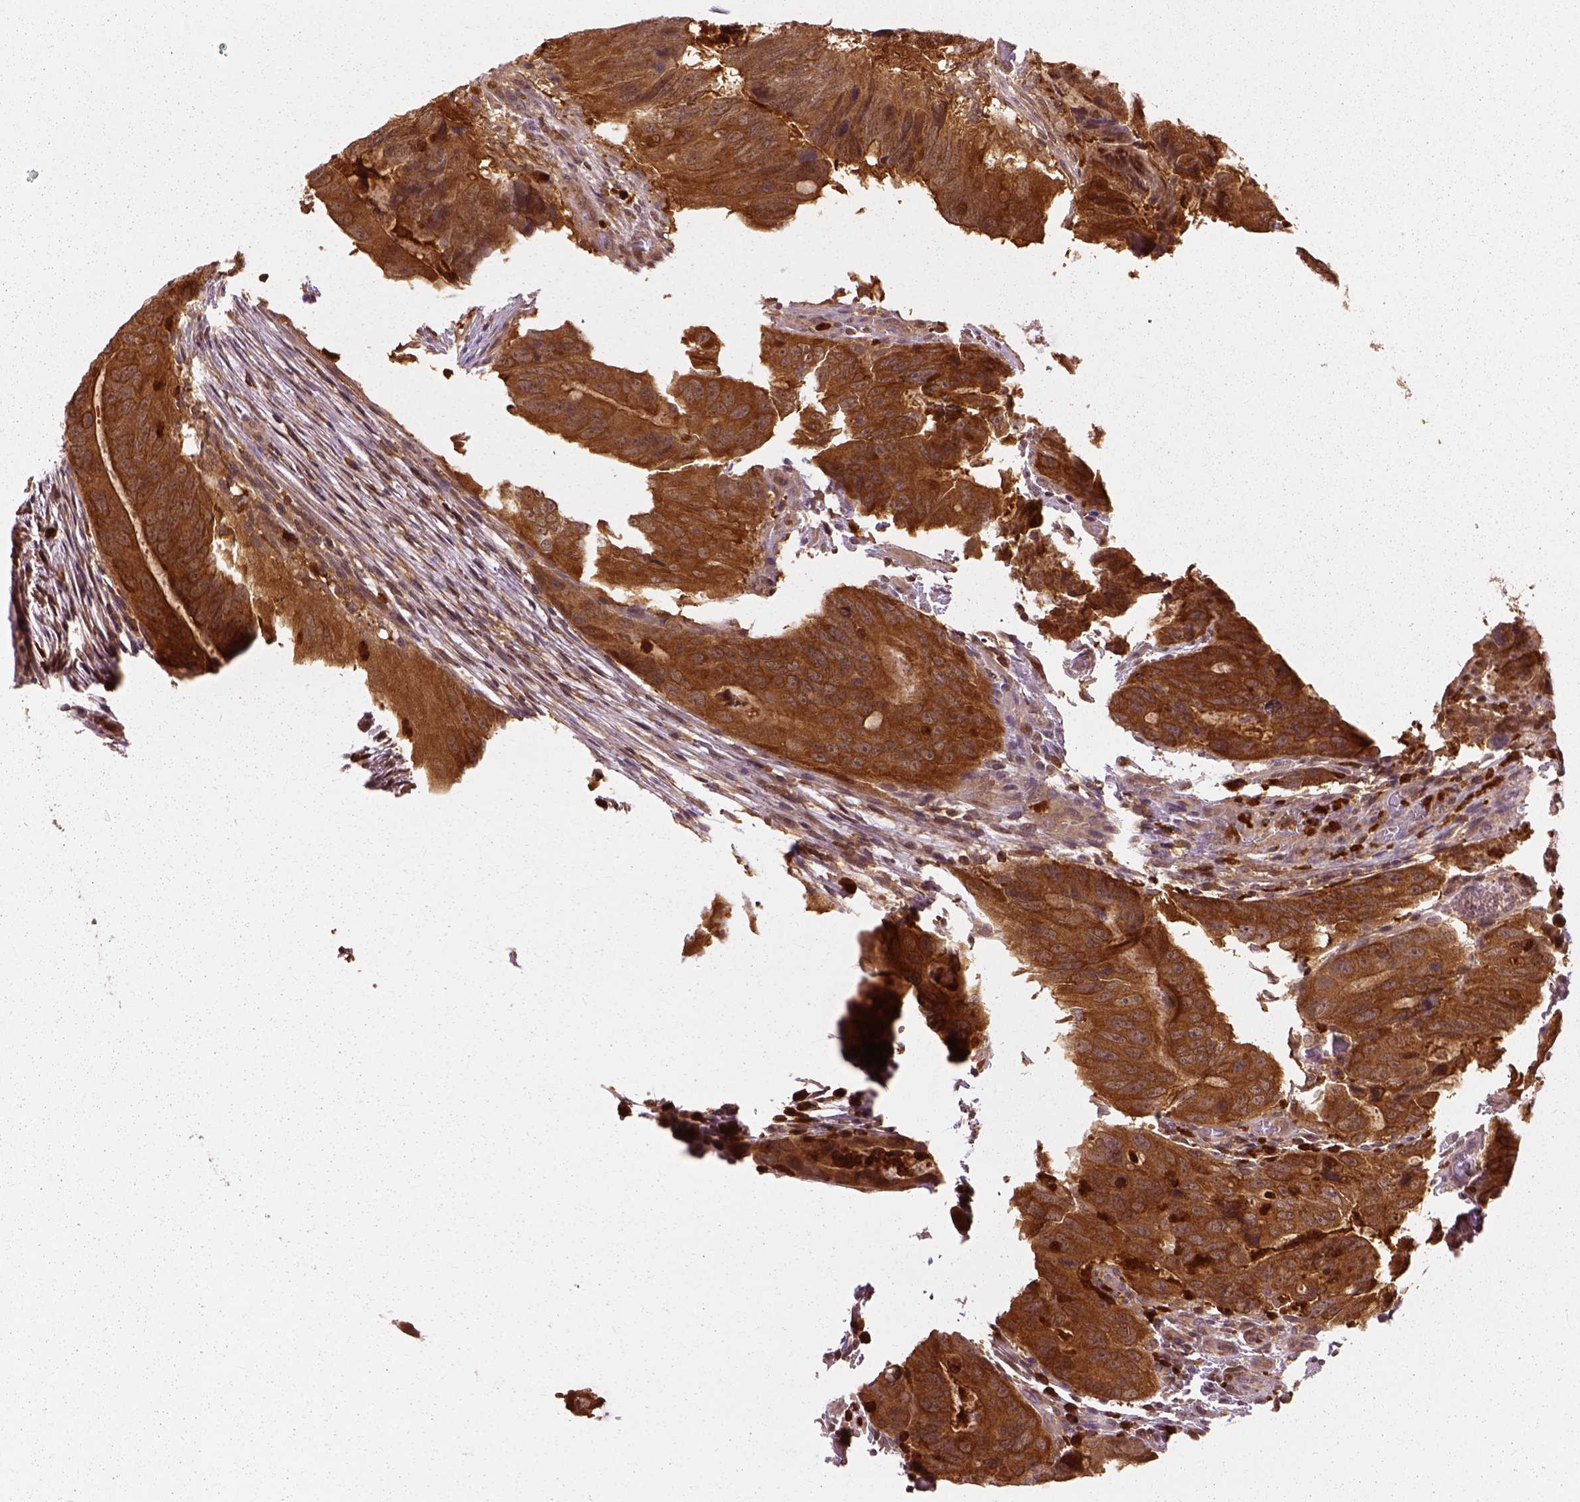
{"staining": {"intensity": "strong", "quantity": ">75%", "location": "cytoplasmic/membranous"}, "tissue": "colorectal cancer", "cell_type": "Tumor cells", "image_type": "cancer", "snomed": [{"axis": "morphology", "description": "Adenocarcinoma, NOS"}, {"axis": "topography", "description": "Colon"}], "caption": "Immunohistochemistry photomicrograph of neoplastic tissue: human colorectal adenocarcinoma stained using immunohistochemistry displays high levels of strong protein expression localized specifically in the cytoplasmic/membranous of tumor cells, appearing as a cytoplasmic/membranous brown color.", "gene": "GPI", "patient": {"sex": "male", "age": 79}}